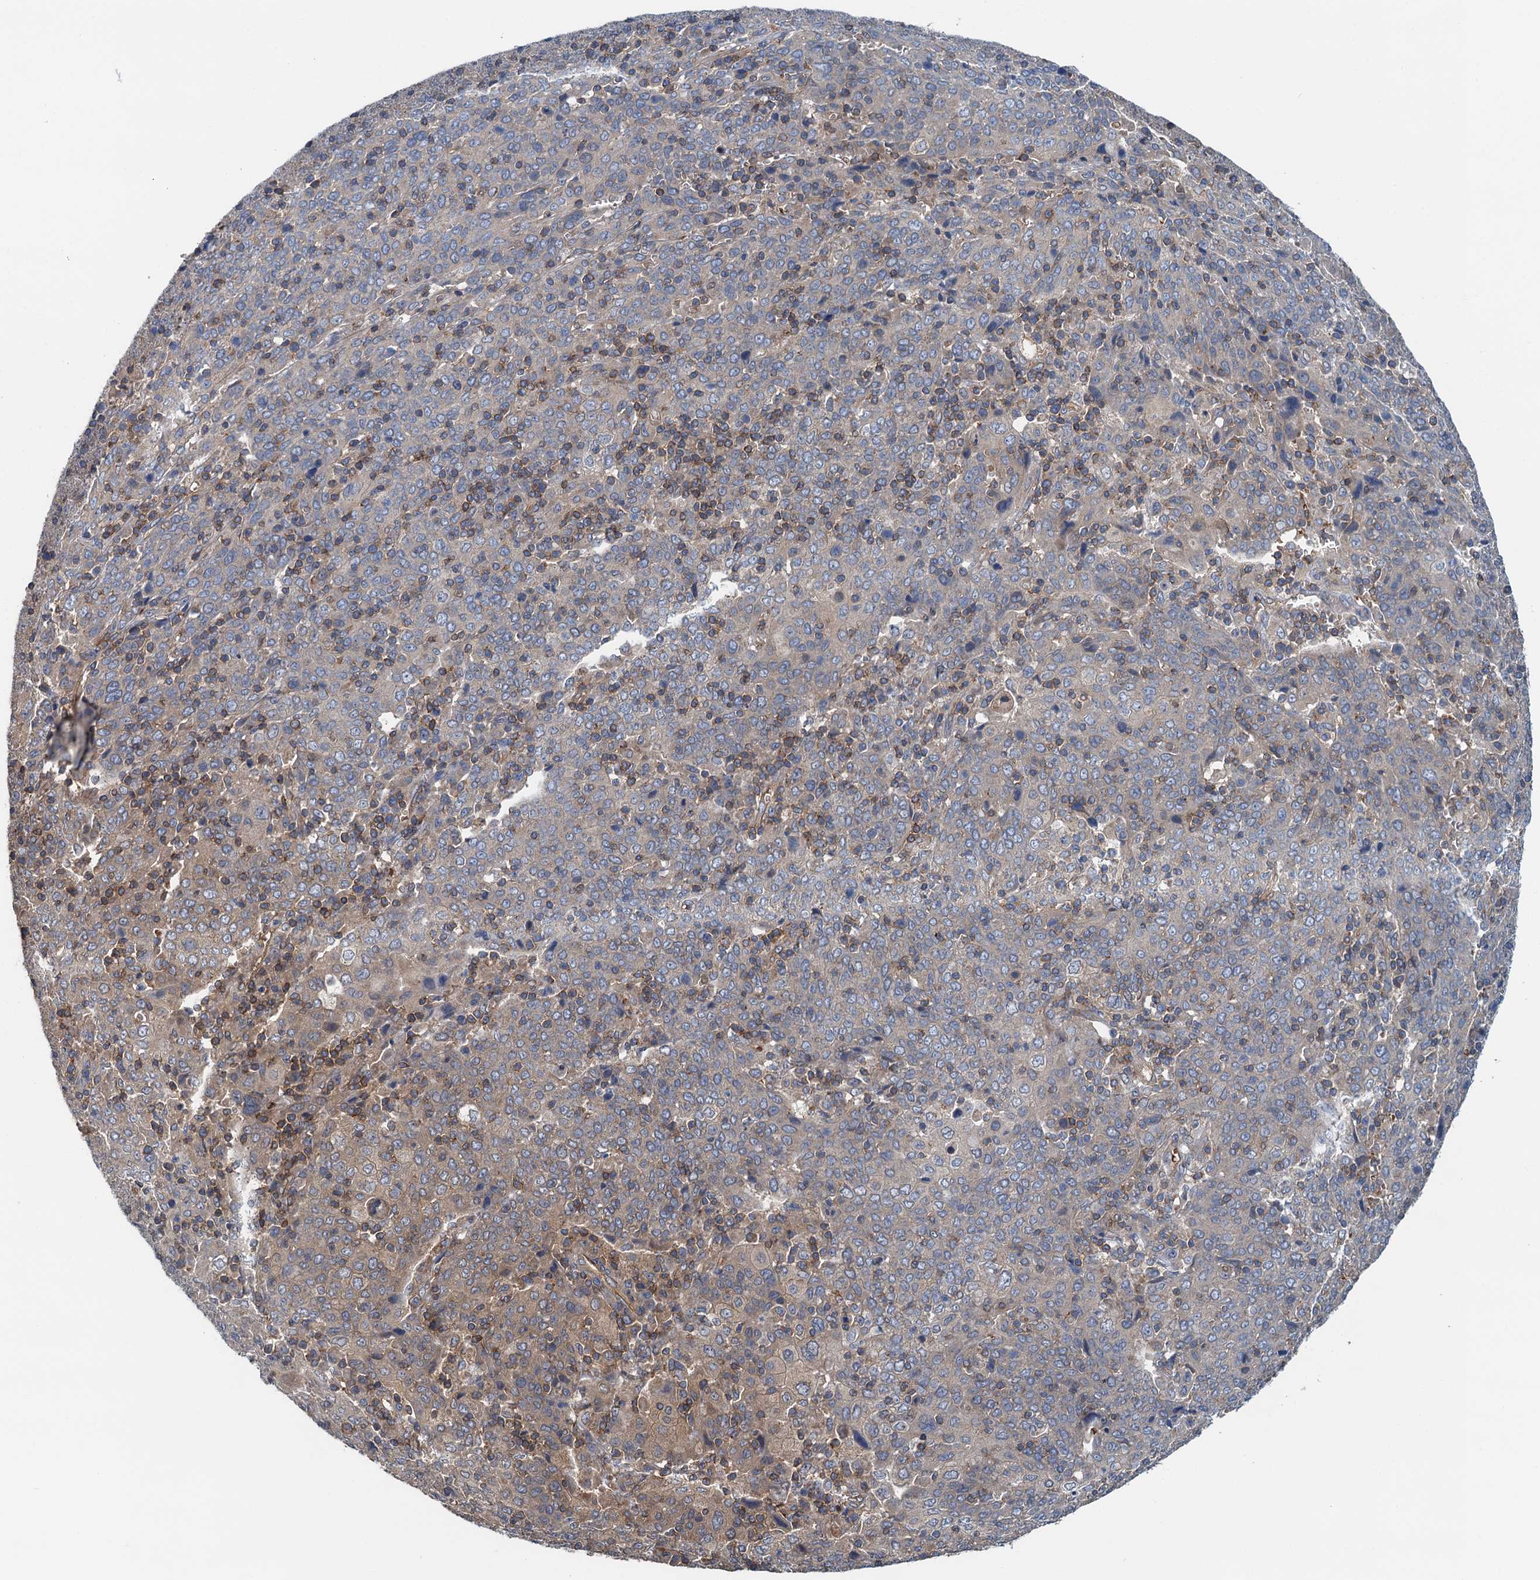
{"staining": {"intensity": "negative", "quantity": "none", "location": "none"}, "tissue": "cervical cancer", "cell_type": "Tumor cells", "image_type": "cancer", "snomed": [{"axis": "morphology", "description": "Squamous cell carcinoma, NOS"}, {"axis": "topography", "description": "Cervix"}], "caption": "Cervical cancer was stained to show a protein in brown. There is no significant staining in tumor cells. (DAB (3,3'-diaminobenzidine) IHC, high magnification).", "gene": "ROGDI", "patient": {"sex": "female", "age": 67}}